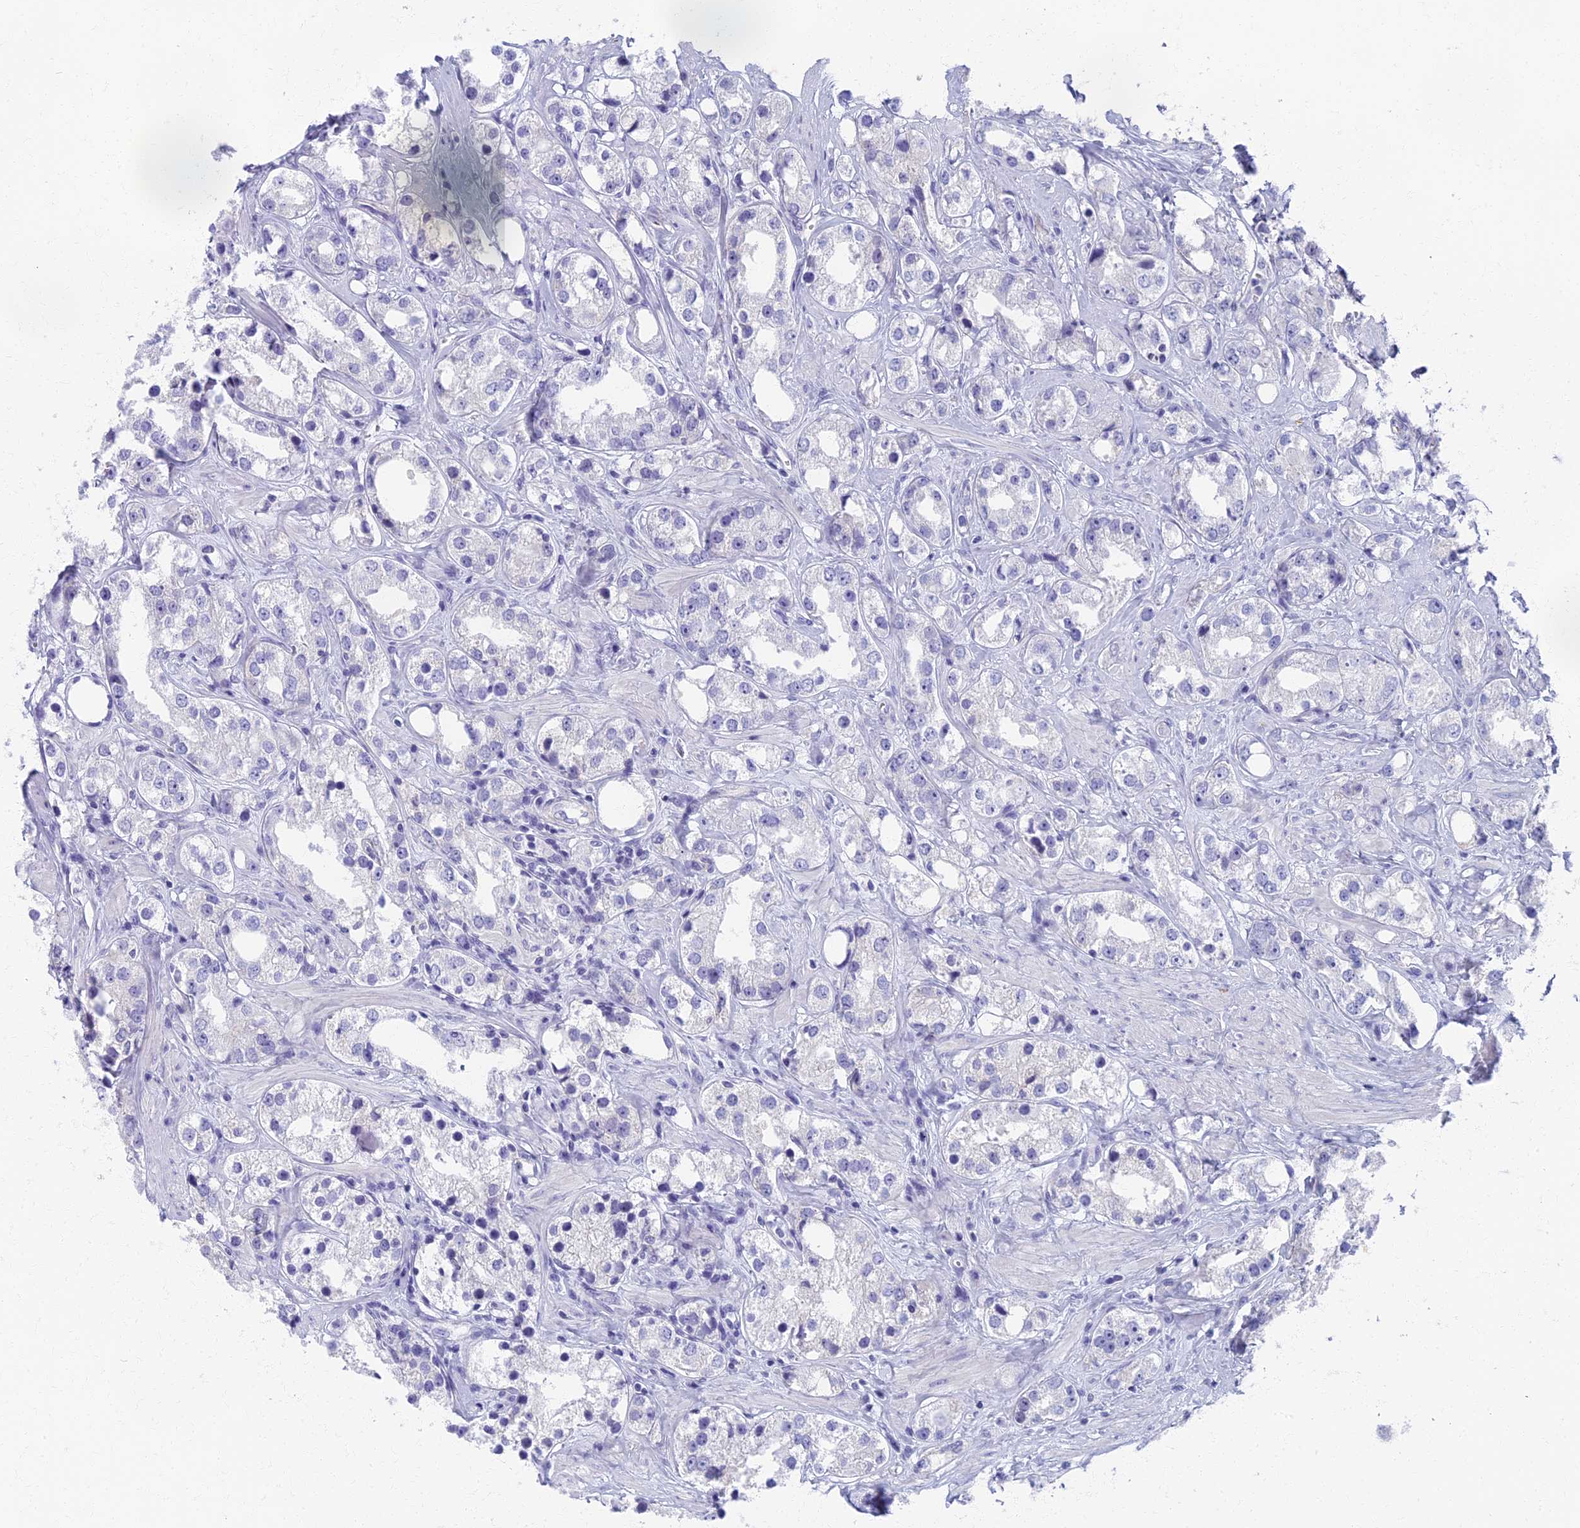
{"staining": {"intensity": "negative", "quantity": "none", "location": "none"}, "tissue": "prostate cancer", "cell_type": "Tumor cells", "image_type": "cancer", "snomed": [{"axis": "morphology", "description": "Adenocarcinoma, NOS"}, {"axis": "topography", "description": "Prostate"}], "caption": "Human adenocarcinoma (prostate) stained for a protein using immunohistochemistry exhibits no expression in tumor cells.", "gene": "AP4E1", "patient": {"sex": "male", "age": 79}}